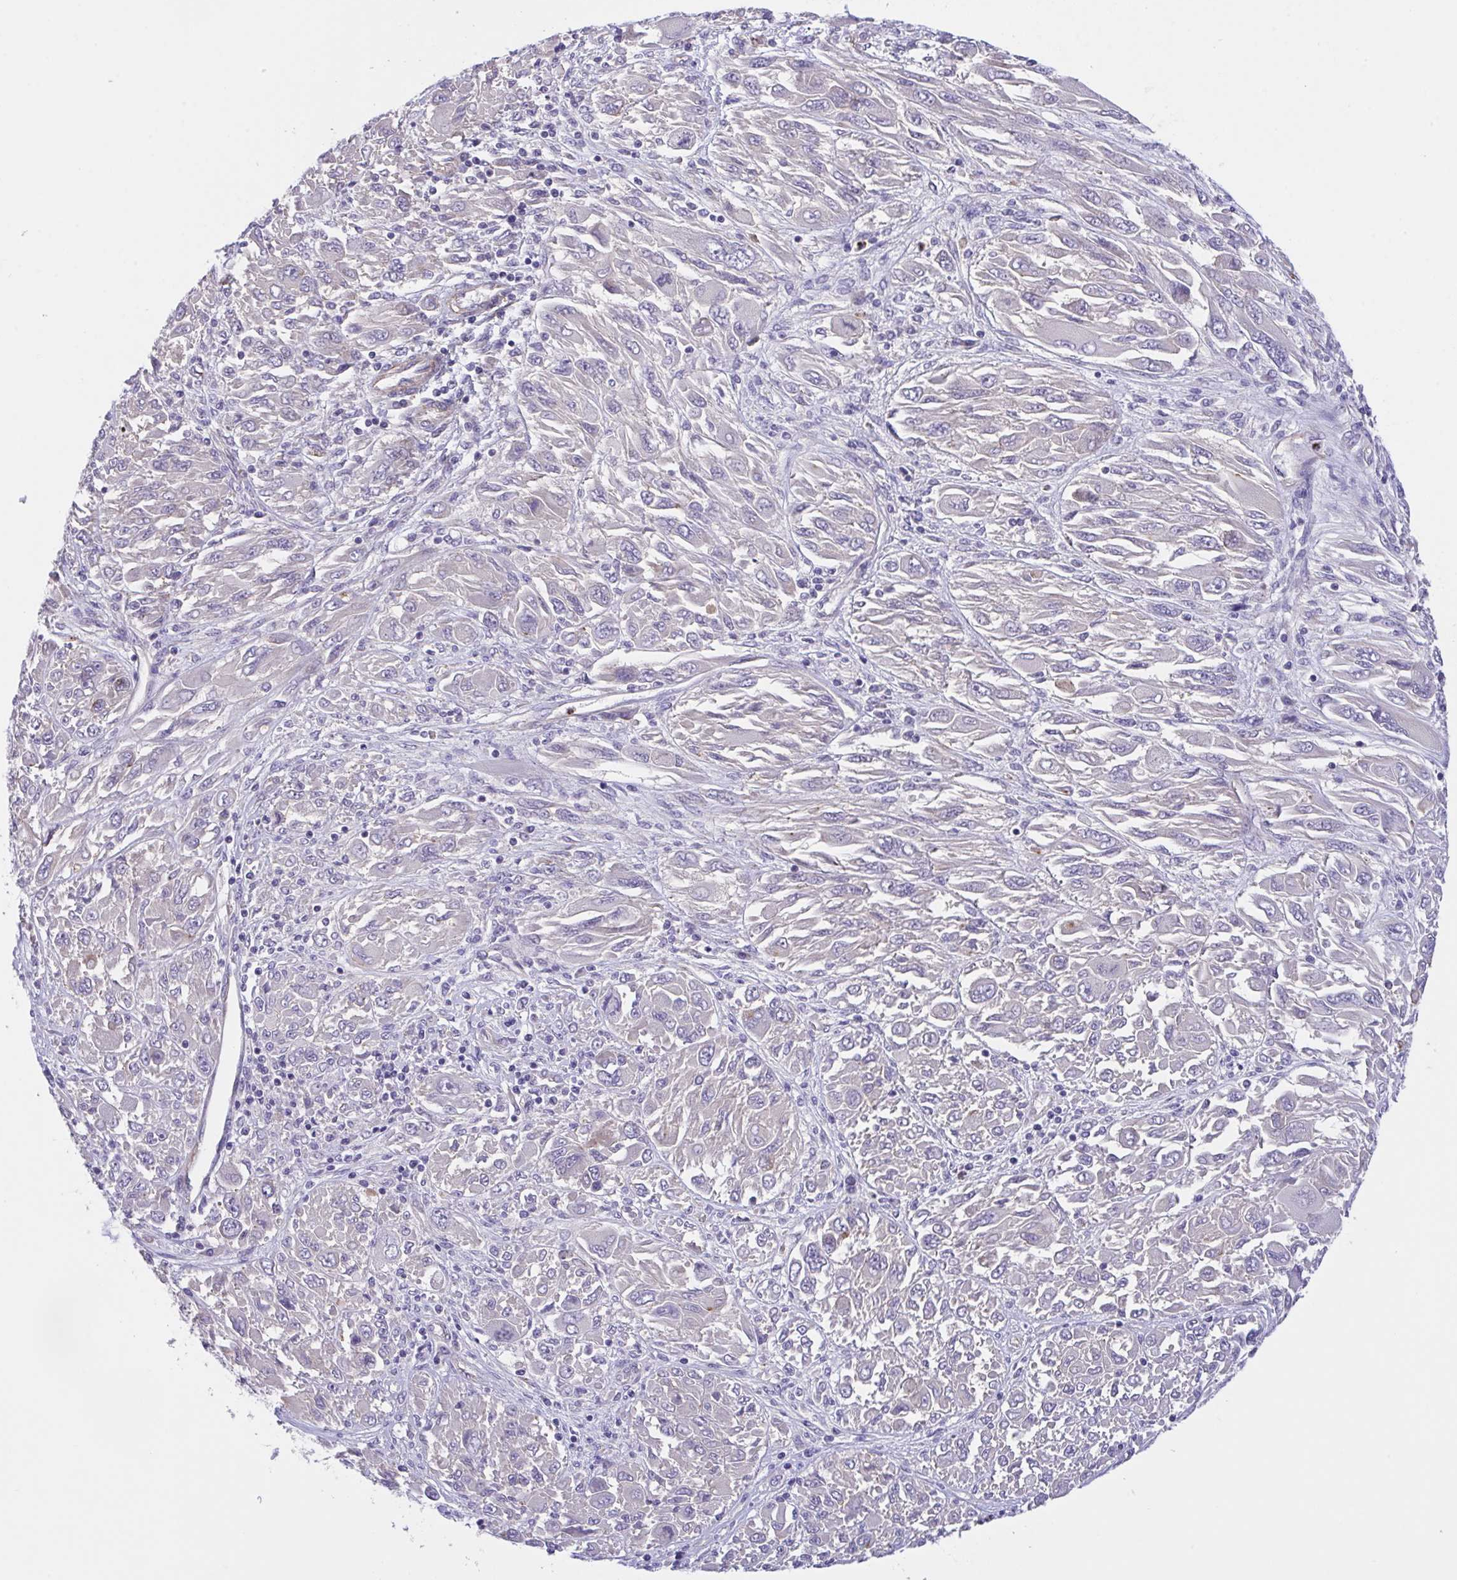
{"staining": {"intensity": "negative", "quantity": "none", "location": "none"}, "tissue": "melanoma", "cell_type": "Tumor cells", "image_type": "cancer", "snomed": [{"axis": "morphology", "description": "Malignant melanoma, NOS"}, {"axis": "topography", "description": "Skin"}], "caption": "This is a histopathology image of immunohistochemistry (IHC) staining of malignant melanoma, which shows no positivity in tumor cells.", "gene": "RHOXF1", "patient": {"sex": "female", "age": 91}}